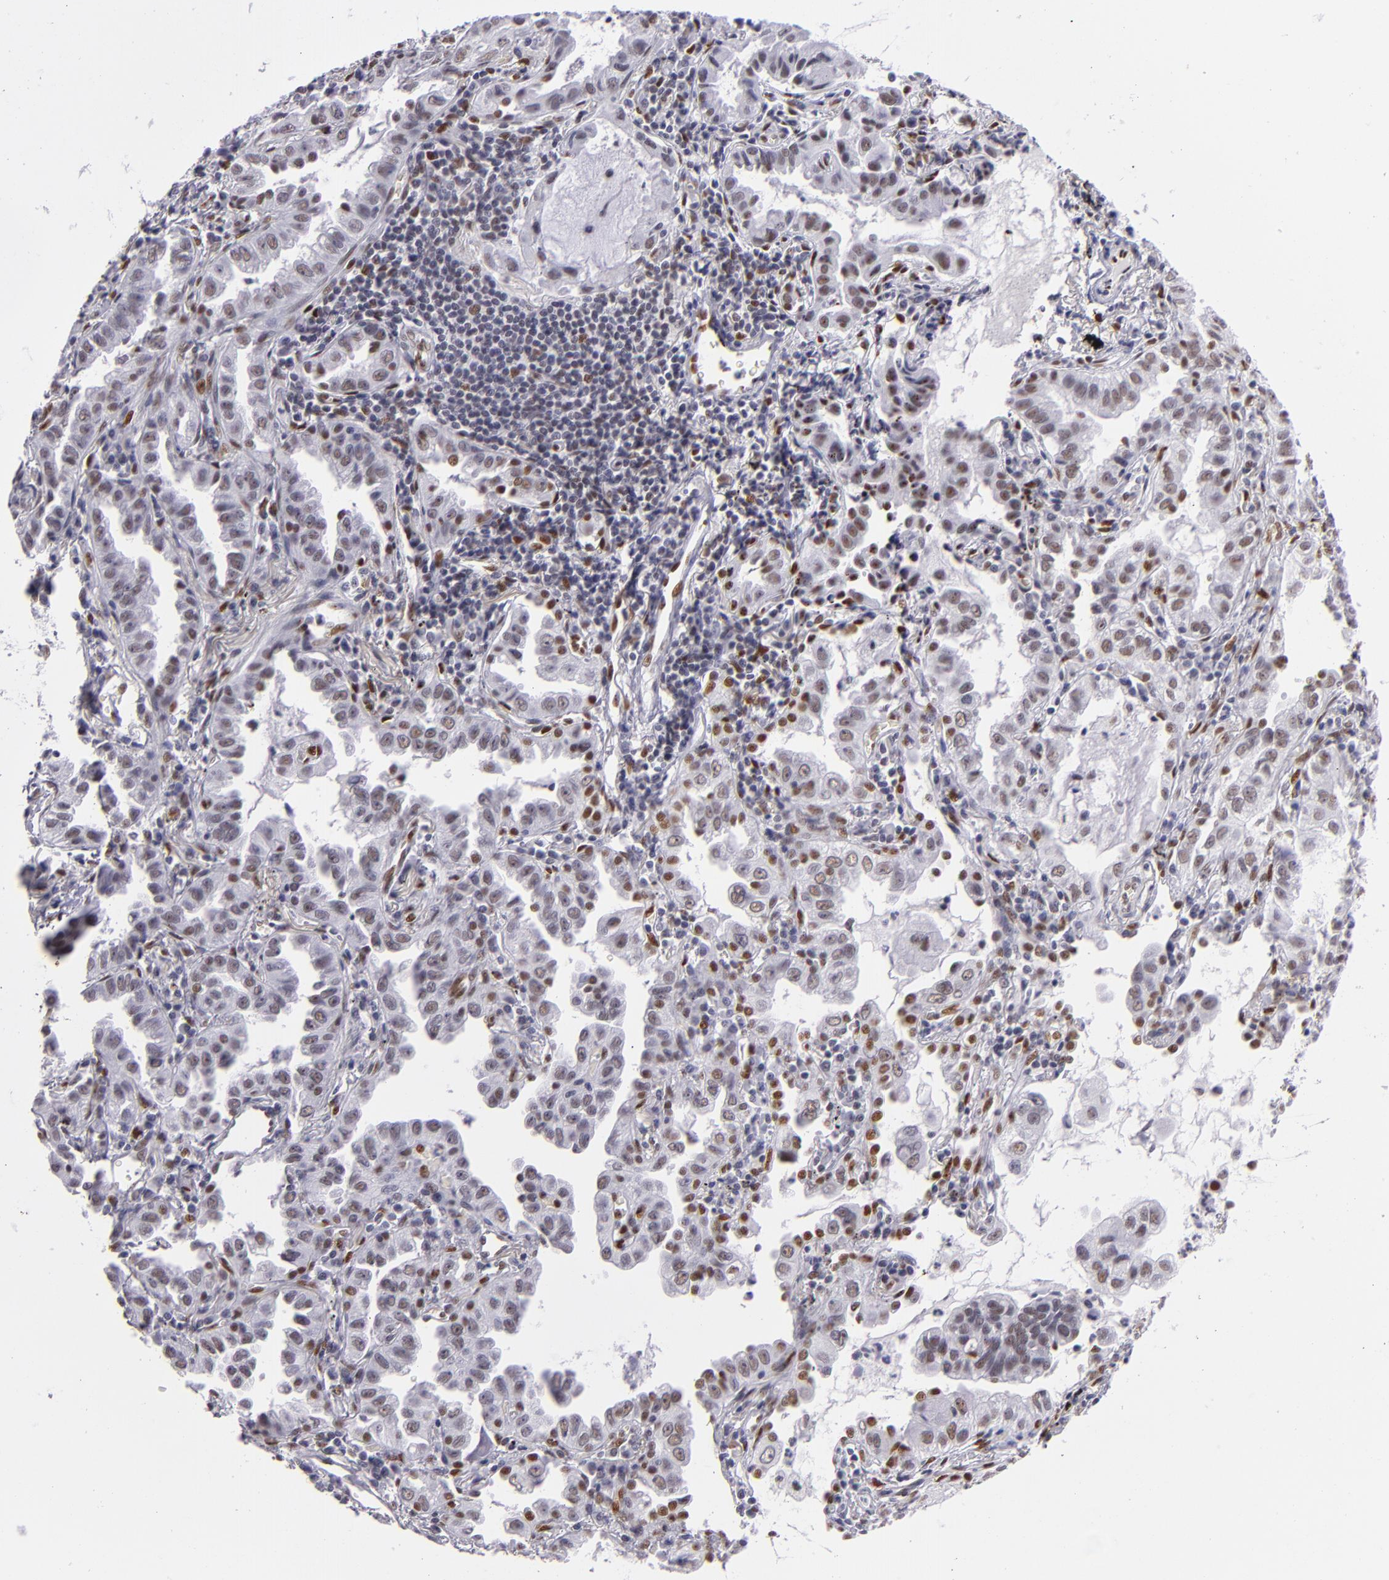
{"staining": {"intensity": "moderate", "quantity": ">75%", "location": "nuclear"}, "tissue": "lung cancer", "cell_type": "Tumor cells", "image_type": "cancer", "snomed": [{"axis": "morphology", "description": "Adenocarcinoma, NOS"}, {"axis": "topography", "description": "Lung"}], "caption": "Brown immunohistochemical staining in human lung cancer shows moderate nuclear positivity in about >75% of tumor cells.", "gene": "TOP3A", "patient": {"sex": "female", "age": 50}}